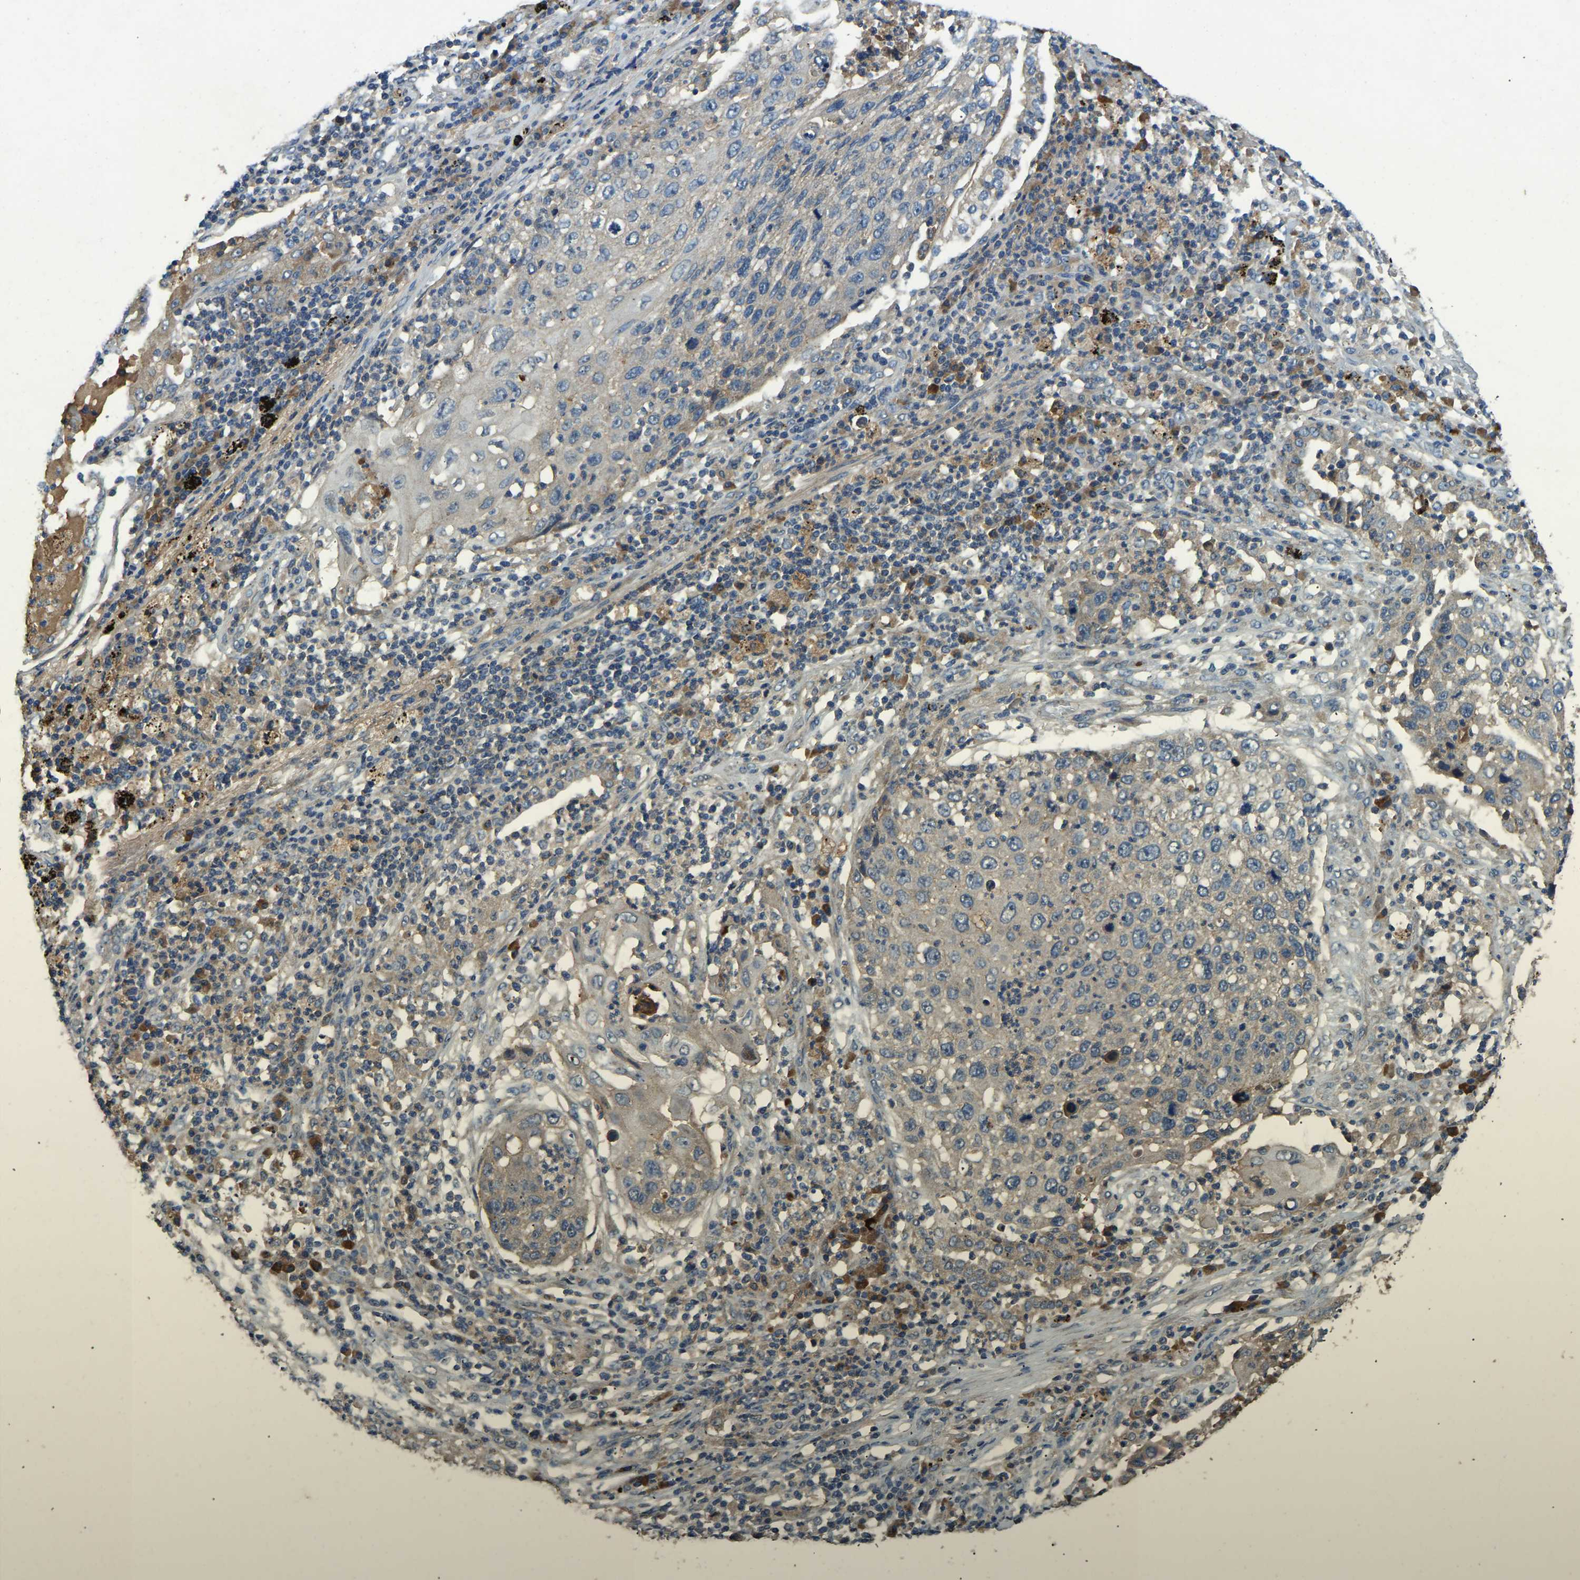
{"staining": {"intensity": "negative", "quantity": "none", "location": "none"}, "tissue": "lung cancer", "cell_type": "Tumor cells", "image_type": "cancer", "snomed": [{"axis": "morphology", "description": "Squamous cell carcinoma, NOS"}, {"axis": "topography", "description": "Lung"}], "caption": "Squamous cell carcinoma (lung) was stained to show a protein in brown. There is no significant expression in tumor cells.", "gene": "ATP8B1", "patient": {"sex": "female", "age": 63}}